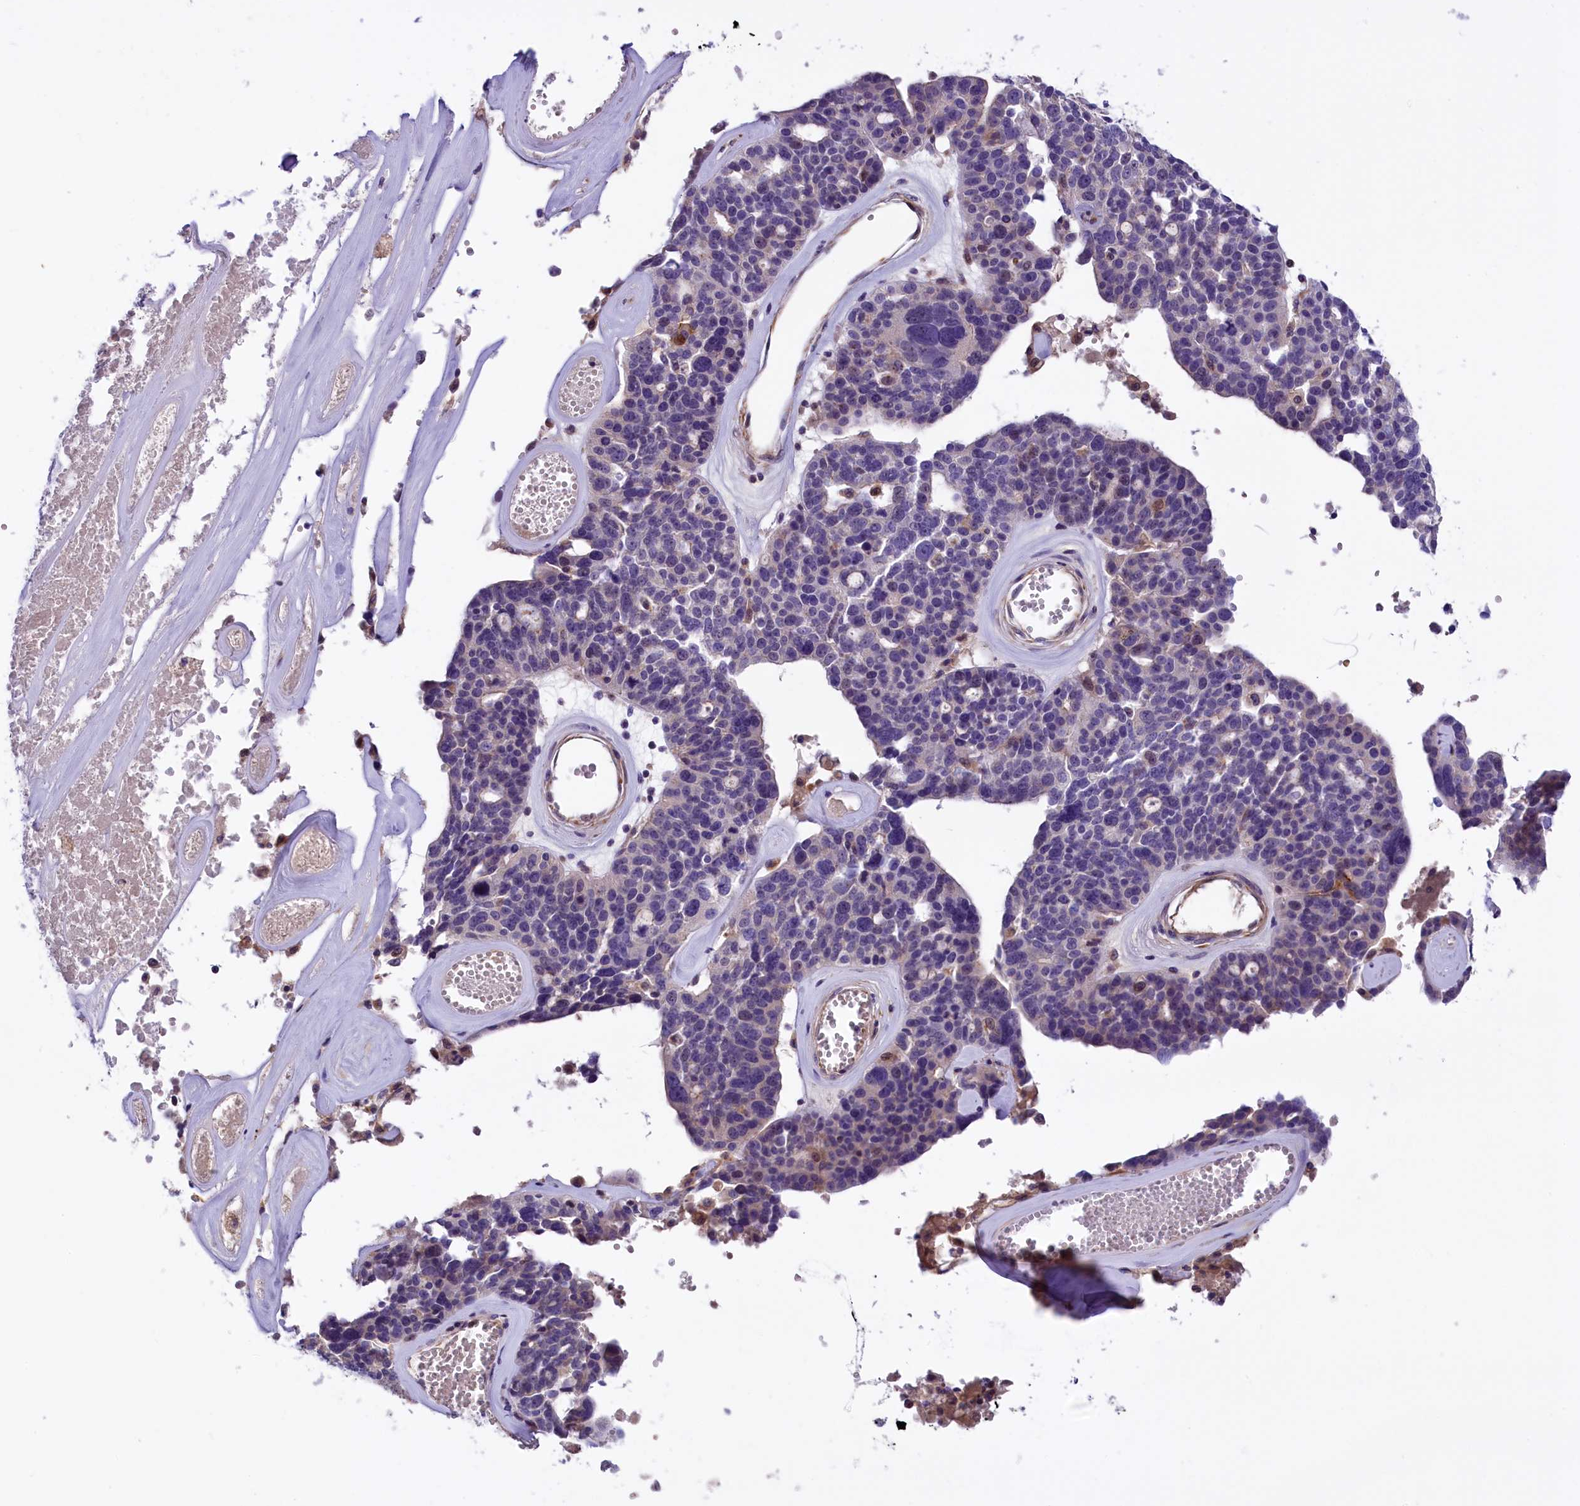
{"staining": {"intensity": "negative", "quantity": "none", "location": "none"}, "tissue": "ovarian cancer", "cell_type": "Tumor cells", "image_type": "cancer", "snomed": [{"axis": "morphology", "description": "Cystadenocarcinoma, serous, NOS"}, {"axis": "topography", "description": "Ovary"}], "caption": "A photomicrograph of ovarian cancer stained for a protein displays no brown staining in tumor cells.", "gene": "CCDC32", "patient": {"sex": "female", "age": 59}}